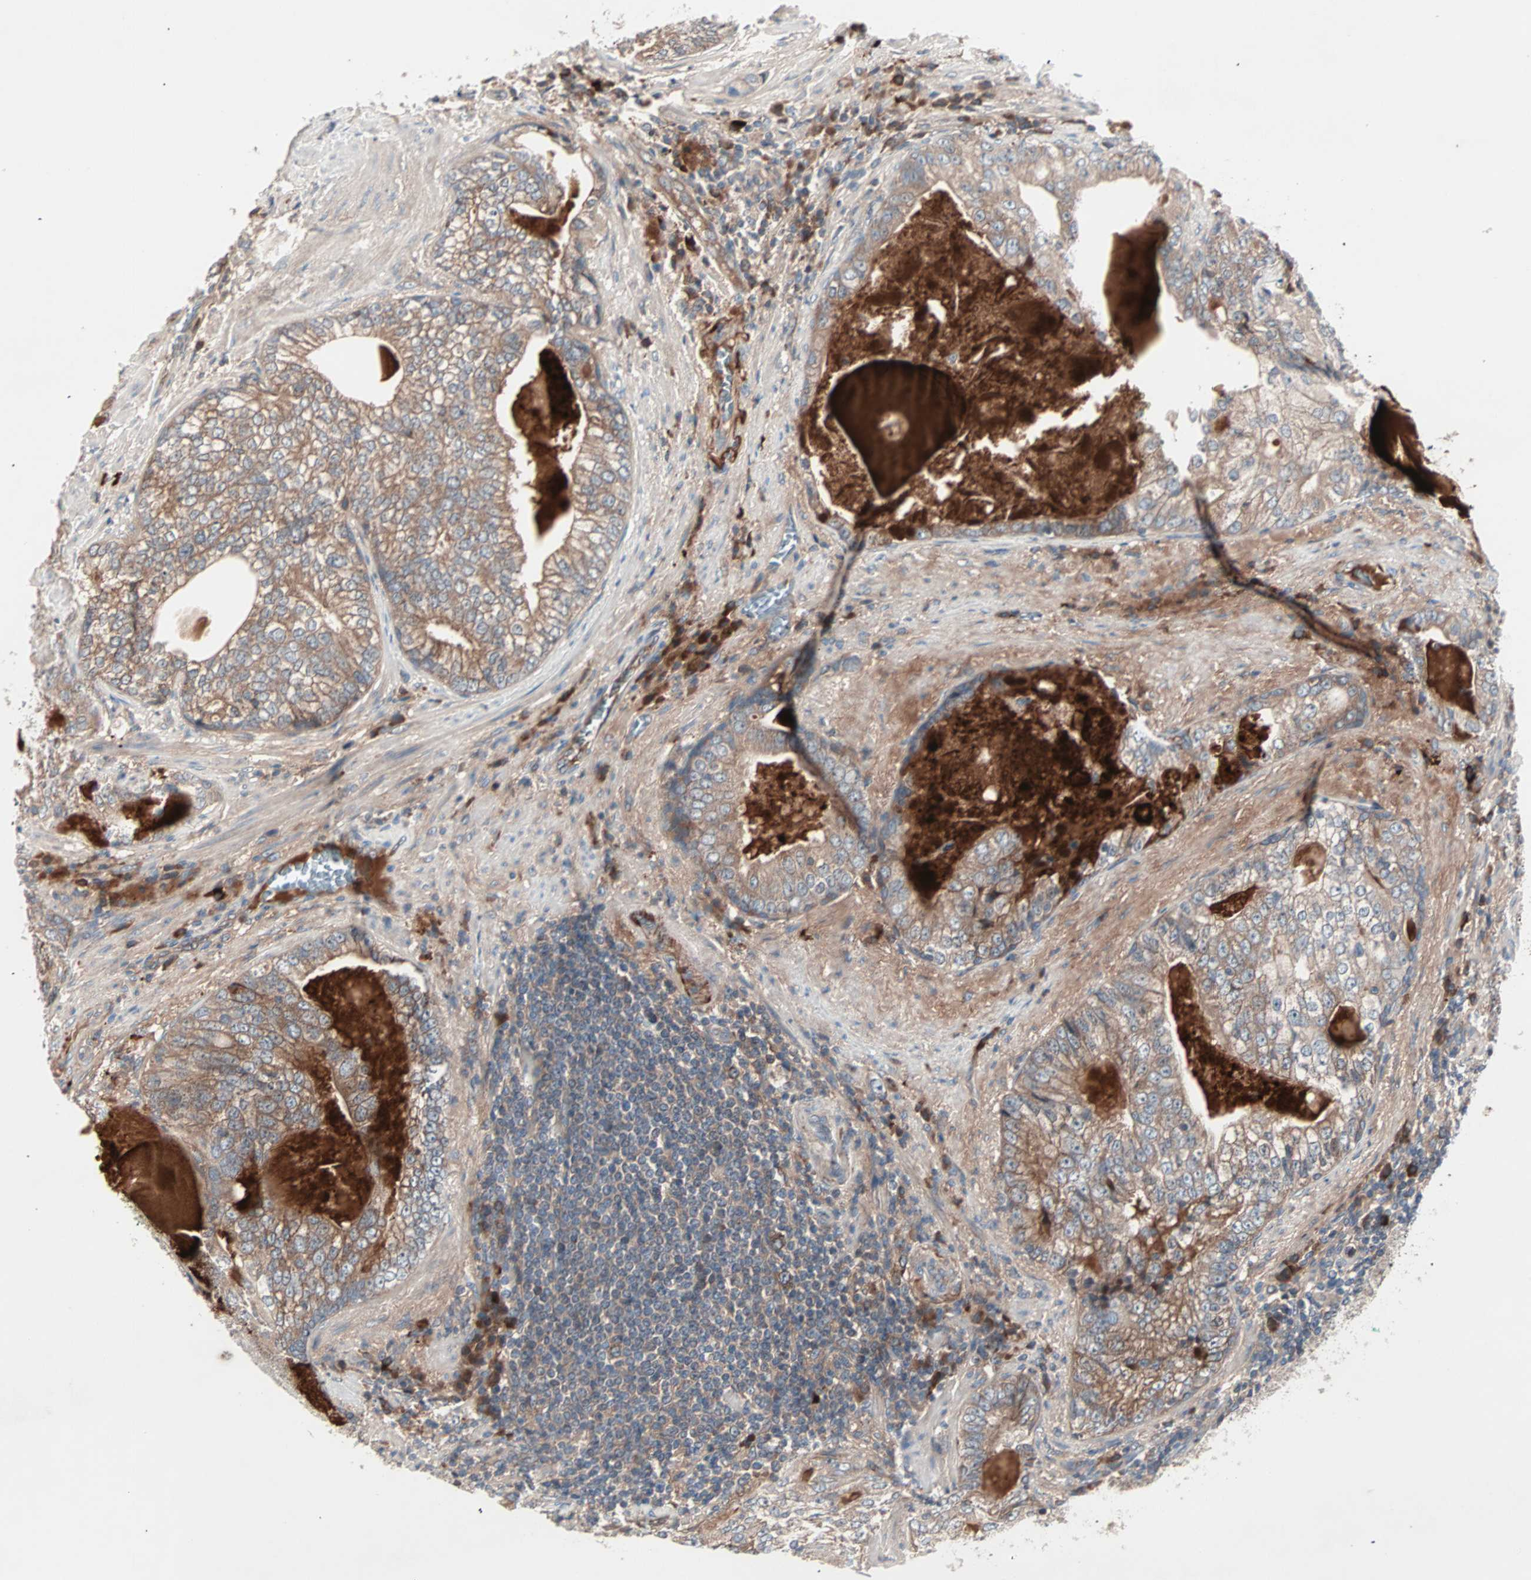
{"staining": {"intensity": "moderate", "quantity": ">75%", "location": "cytoplasmic/membranous"}, "tissue": "prostate cancer", "cell_type": "Tumor cells", "image_type": "cancer", "snomed": [{"axis": "morphology", "description": "Adenocarcinoma, High grade"}, {"axis": "topography", "description": "Prostate"}], "caption": "IHC staining of prostate cancer, which exhibits medium levels of moderate cytoplasmic/membranous staining in approximately >75% of tumor cells indicating moderate cytoplasmic/membranous protein staining. The staining was performed using DAB (3,3'-diaminobenzidine) (brown) for protein detection and nuclei were counterstained in hematoxylin (blue).", "gene": "CAD", "patient": {"sex": "male", "age": 66}}